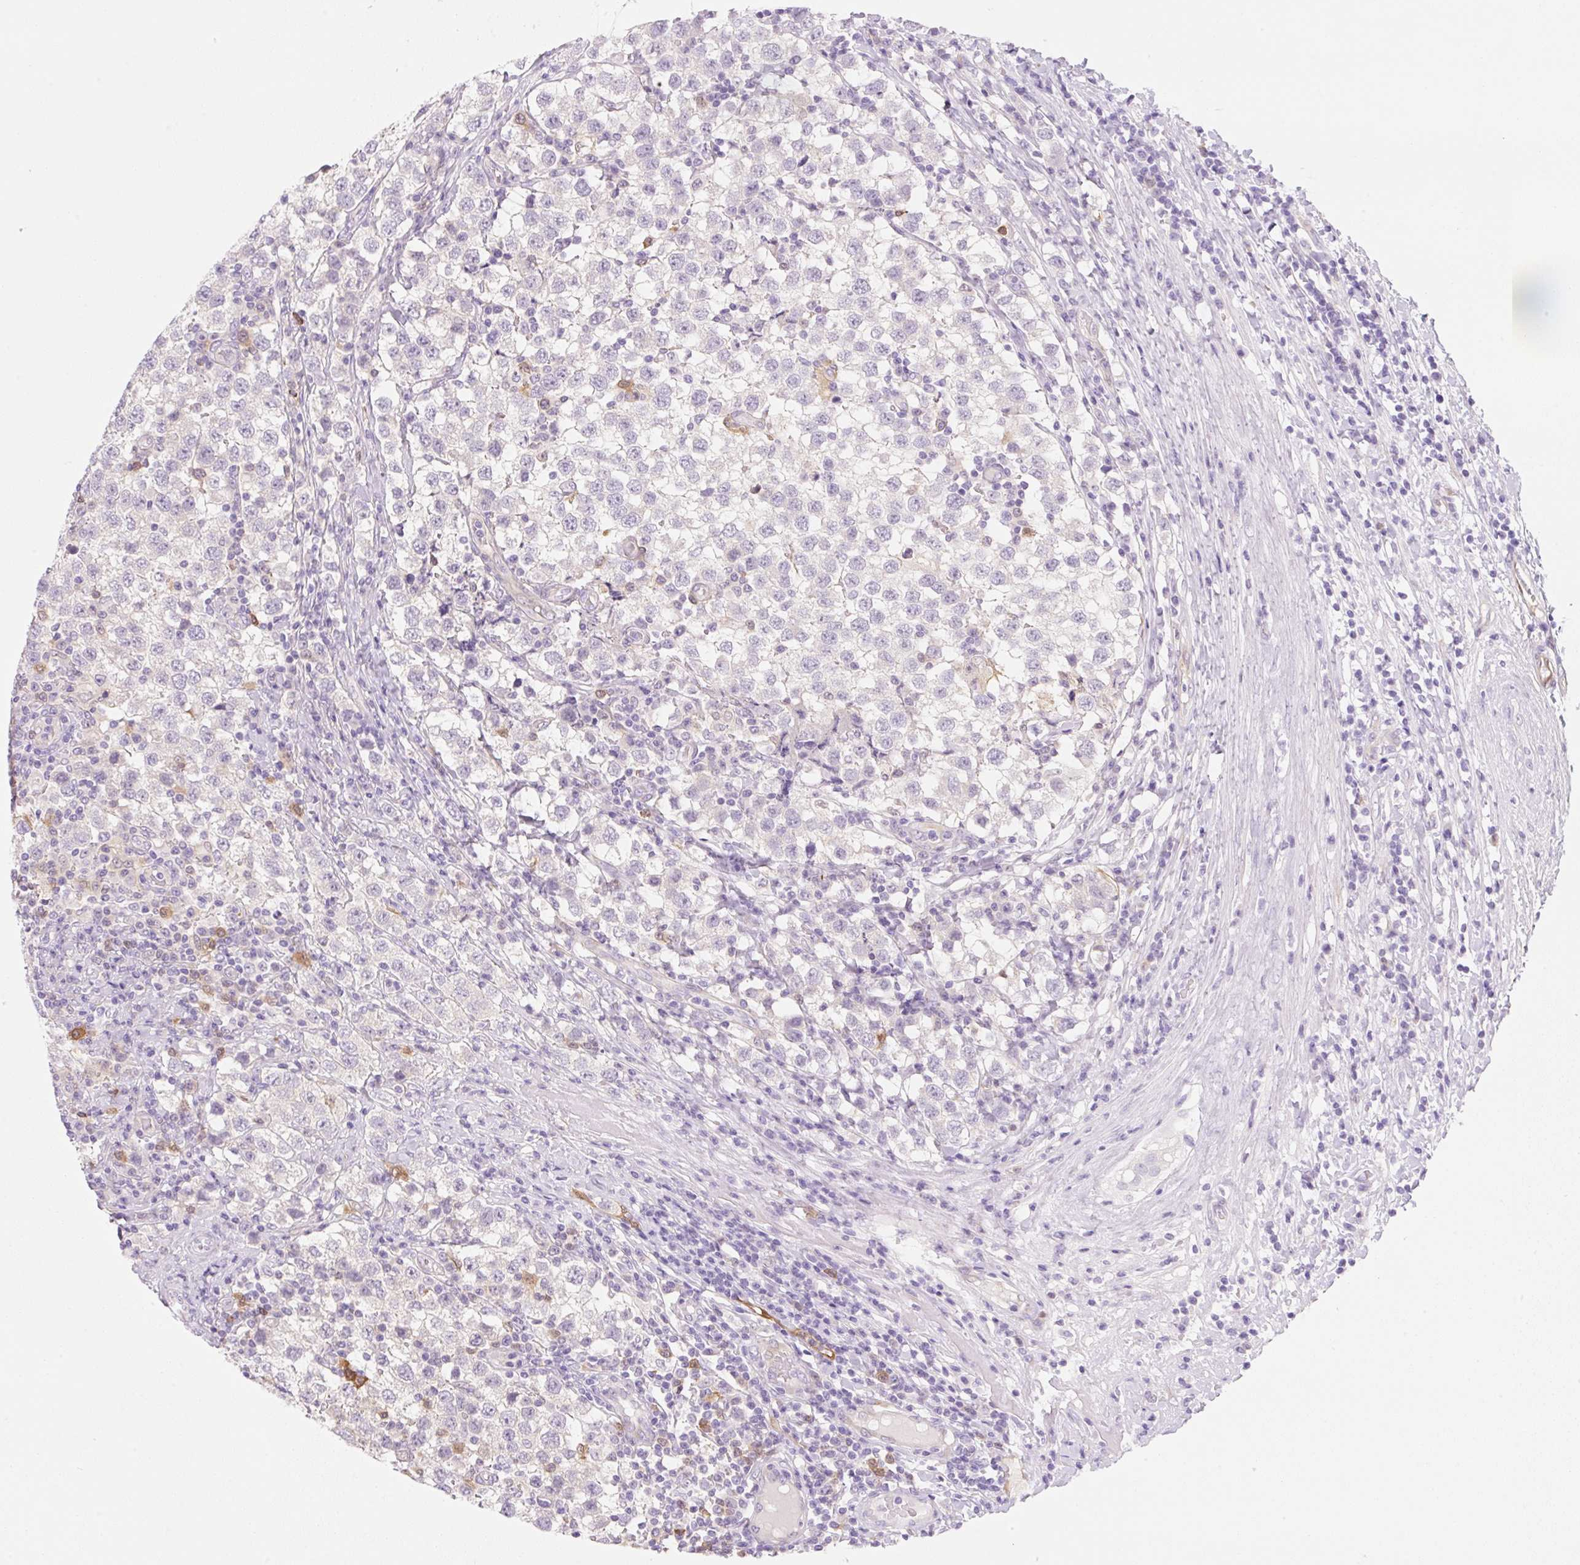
{"staining": {"intensity": "negative", "quantity": "none", "location": "none"}, "tissue": "testis cancer", "cell_type": "Tumor cells", "image_type": "cancer", "snomed": [{"axis": "morphology", "description": "Seminoma, NOS"}, {"axis": "topography", "description": "Testis"}], "caption": "IHC image of neoplastic tissue: testis seminoma stained with DAB displays no significant protein expression in tumor cells.", "gene": "FABP5", "patient": {"sex": "male", "age": 34}}